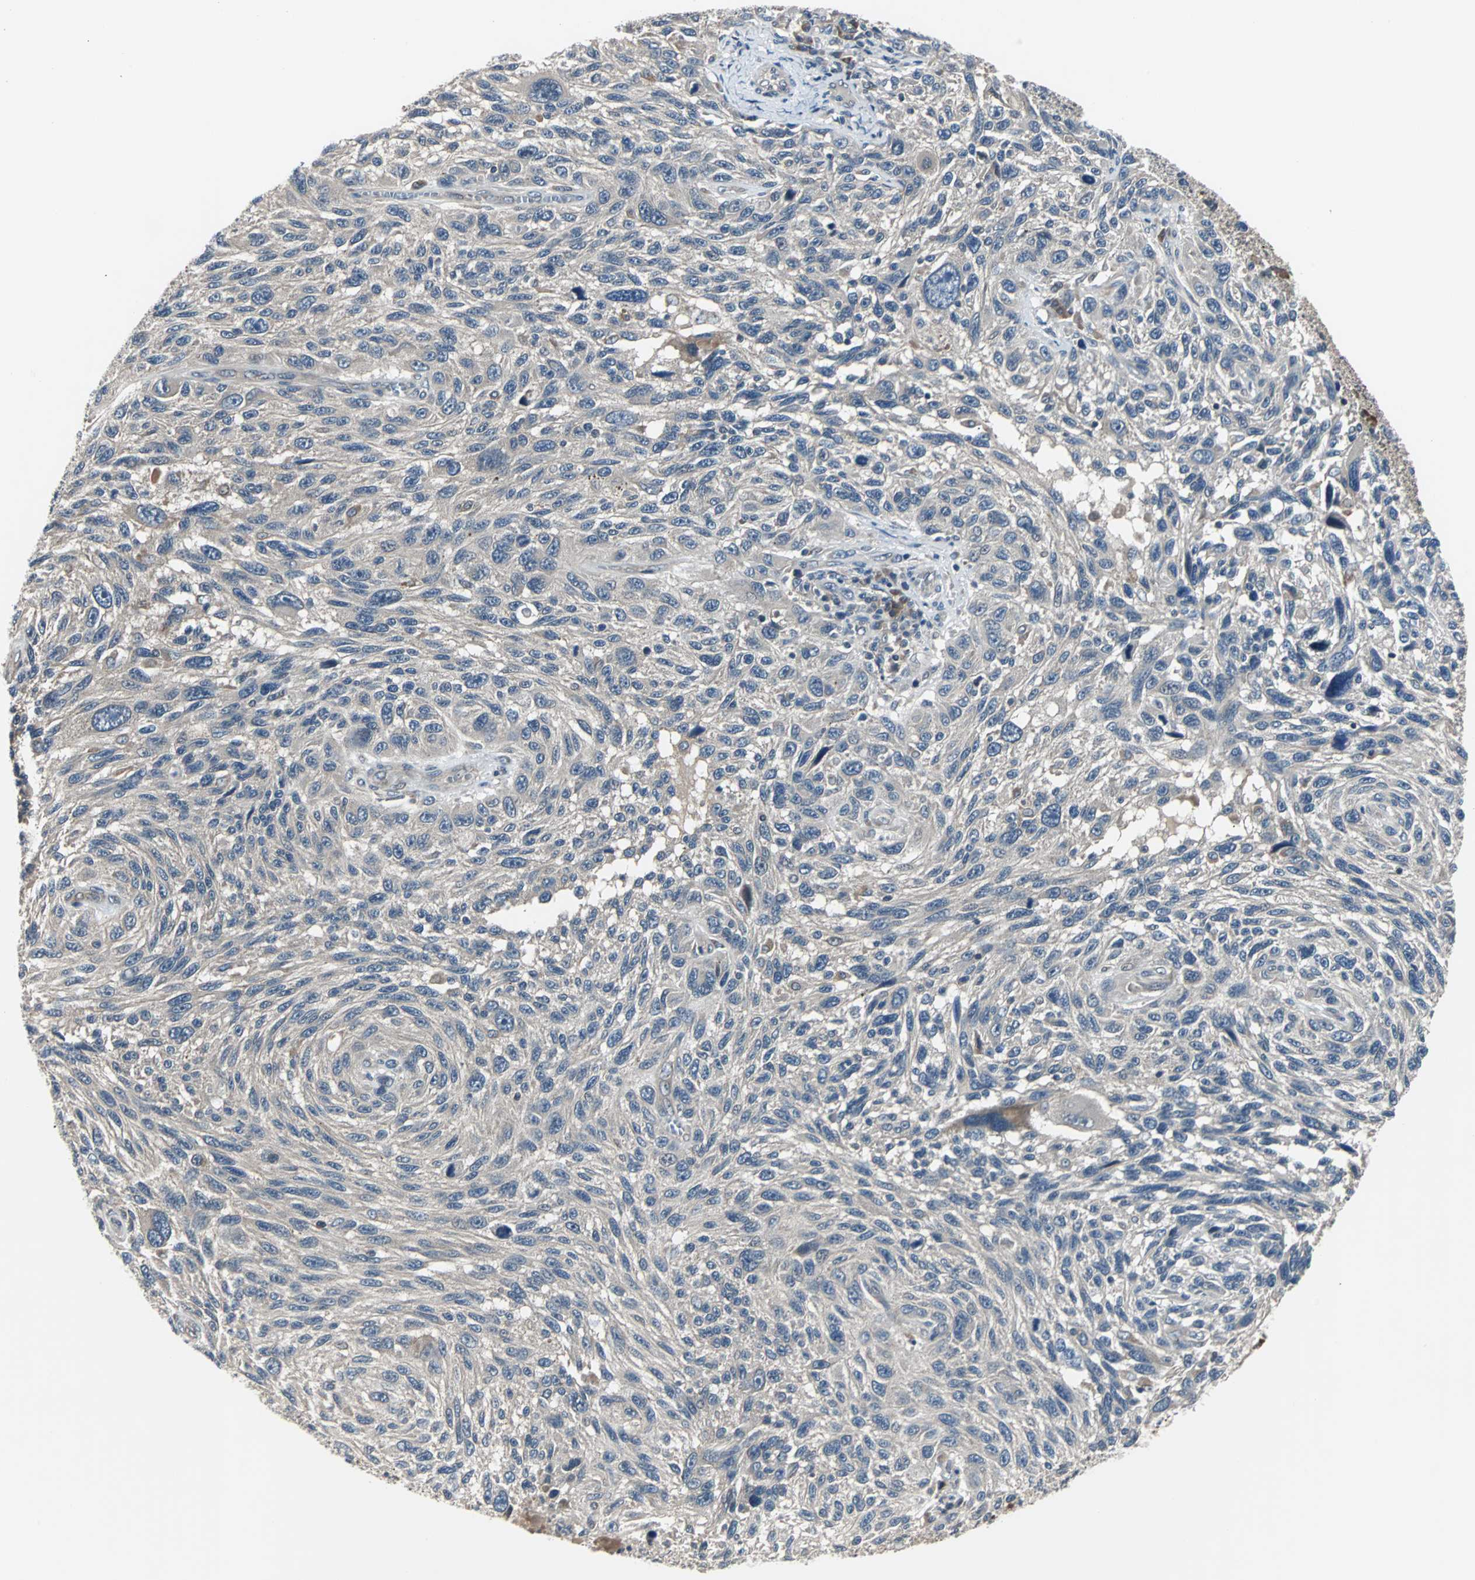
{"staining": {"intensity": "moderate", "quantity": ">75%", "location": "cytoplasmic/membranous"}, "tissue": "melanoma", "cell_type": "Tumor cells", "image_type": "cancer", "snomed": [{"axis": "morphology", "description": "Malignant melanoma, NOS"}, {"axis": "topography", "description": "Skin"}], "caption": "Protein staining reveals moderate cytoplasmic/membranous expression in approximately >75% of tumor cells in malignant melanoma.", "gene": "ARF1", "patient": {"sex": "male", "age": 53}}